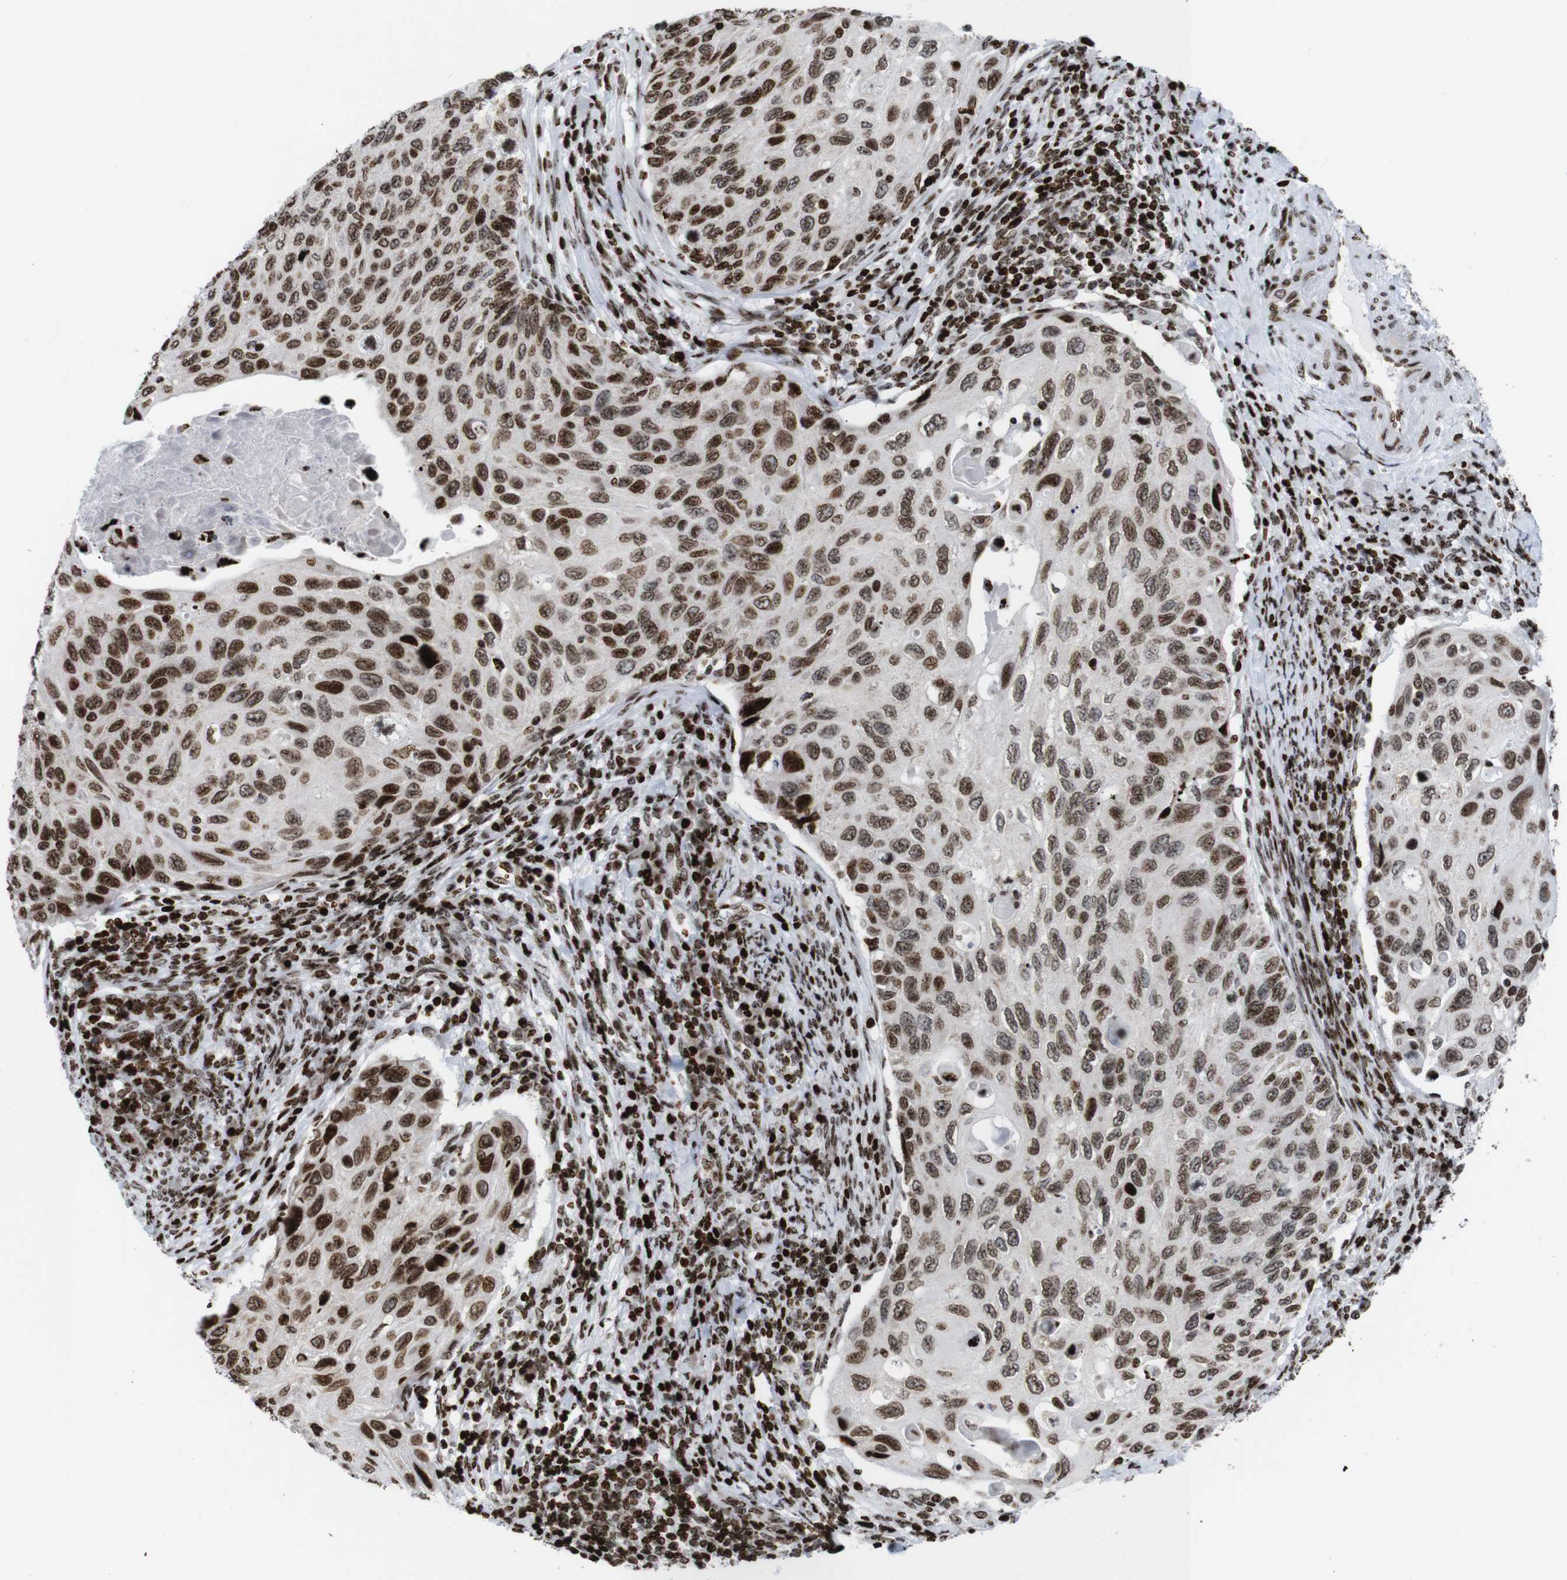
{"staining": {"intensity": "strong", "quantity": ">75%", "location": "nuclear"}, "tissue": "cervical cancer", "cell_type": "Tumor cells", "image_type": "cancer", "snomed": [{"axis": "morphology", "description": "Squamous cell carcinoma, NOS"}, {"axis": "topography", "description": "Cervix"}], "caption": "Squamous cell carcinoma (cervical) tissue demonstrates strong nuclear expression in about >75% of tumor cells, visualized by immunohistochemistry.", "gene": "H1-4", "patient": {"sex": "female", "age": 70}}